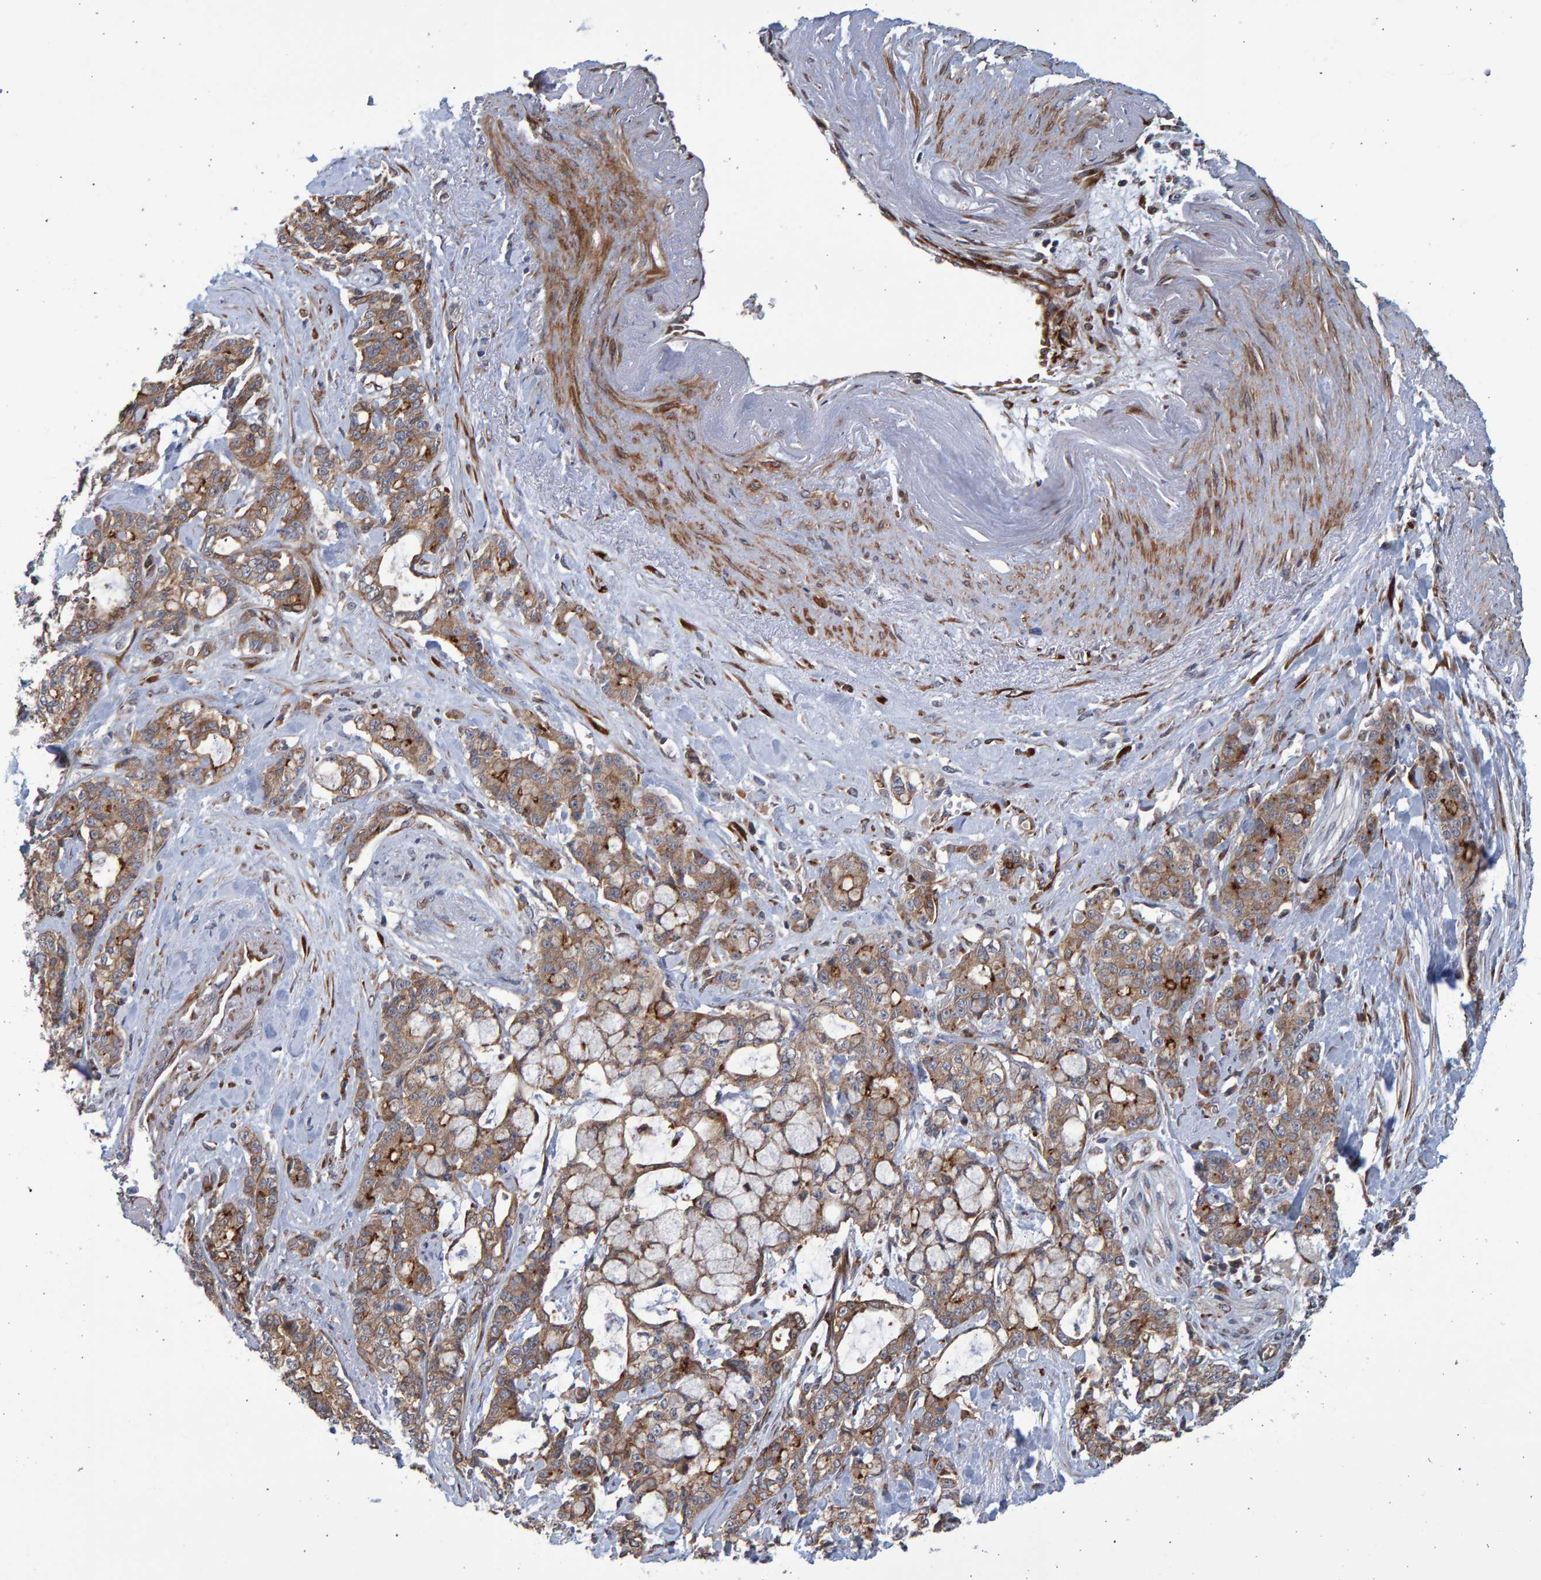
{"staining": {"intensity": "weak", "quantity": ">75%", "location": "cytoplasmic/membranous"}, "tissue": "pancreatic cancer", "cell_type": "Tumor cells", "image_type": "cancer", "snomed": [{"axis": "morphology", "description": "Adenocarcinoma, NOS"}, {"axis": "topography", "description": "Pancreas"}], "caption": "Immunohistochemical staining of pancreatic adenocarcinoma reveals low levels of weak cytoplasmic/membranous protein staining in about >75% of tumor cells.", "gene": "LRBA", "patient": {"sex": "female", "age": 73}}